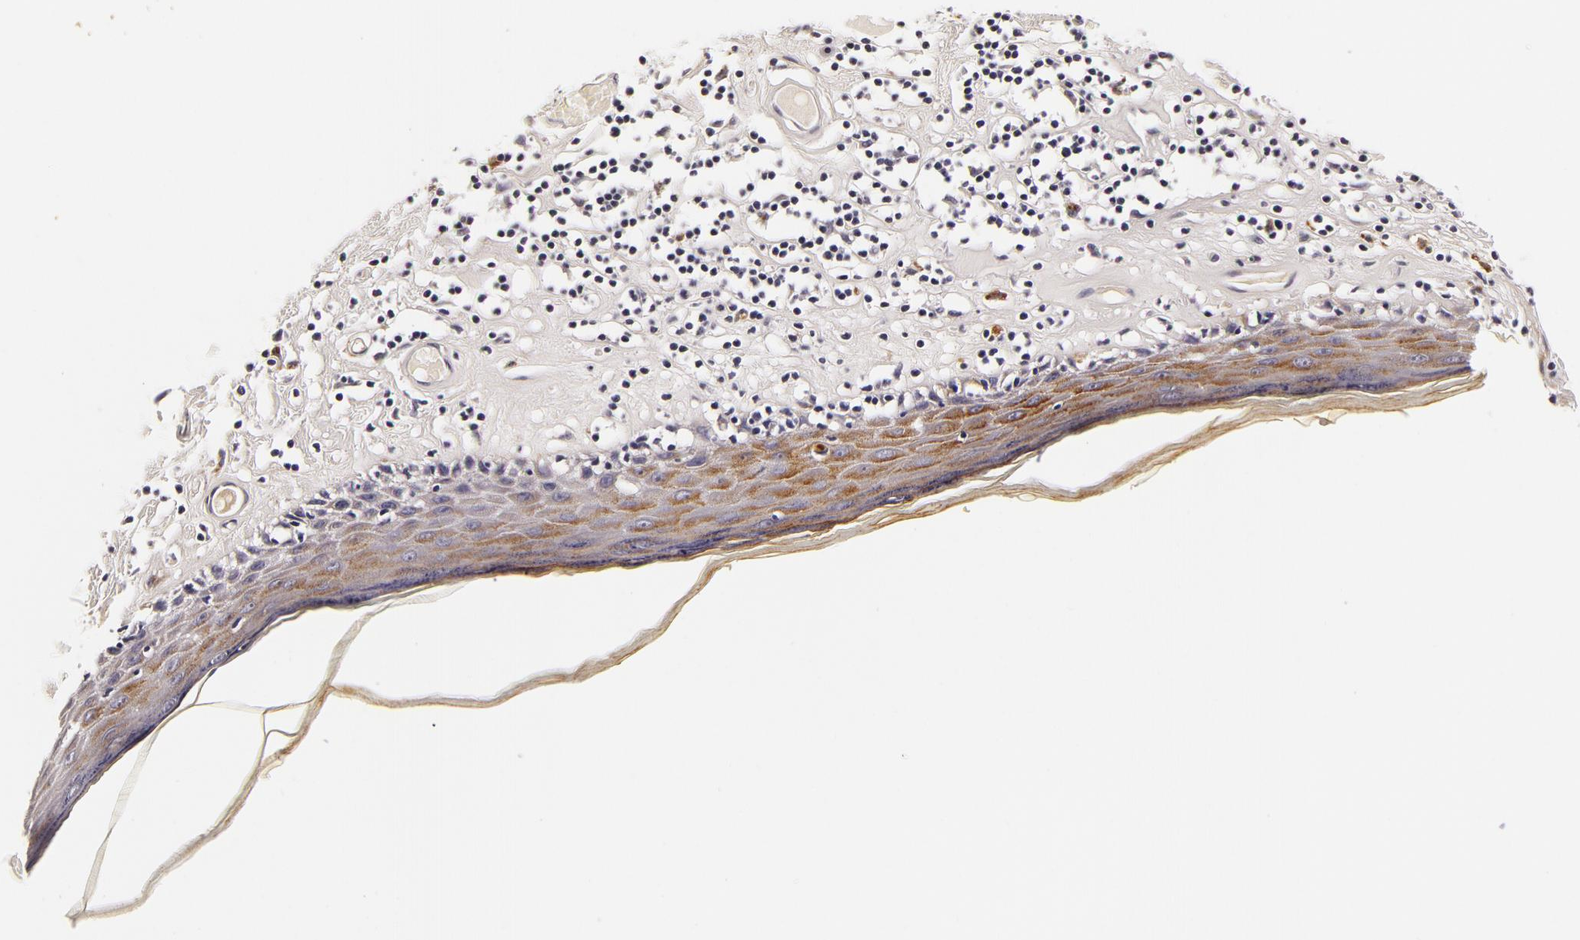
{"staining": {"intensity": "negative", "quantity": "none", "location": "none"}, "tissue": "skin", "cell_type": "Epidermal cells", "image_type": "normal", "snomed": [{"axis": "morphology", "description": "Normal tissue, NOS"}, {"axis": "topography", "description": "Vascular tissue"}, {"axis": "topography", "description": "Vulva"}, {"axis": "topography", "description": "Peripheral nerve tissue"}], "caption": "A high-resolution photomicrograph shows immunohistochemistry (IHC) staining of normal skin, which reveals no significant expression in epidermal cells.", "gene": "LGALS3BP", "patient": {"sex": "female", "age": 86}}